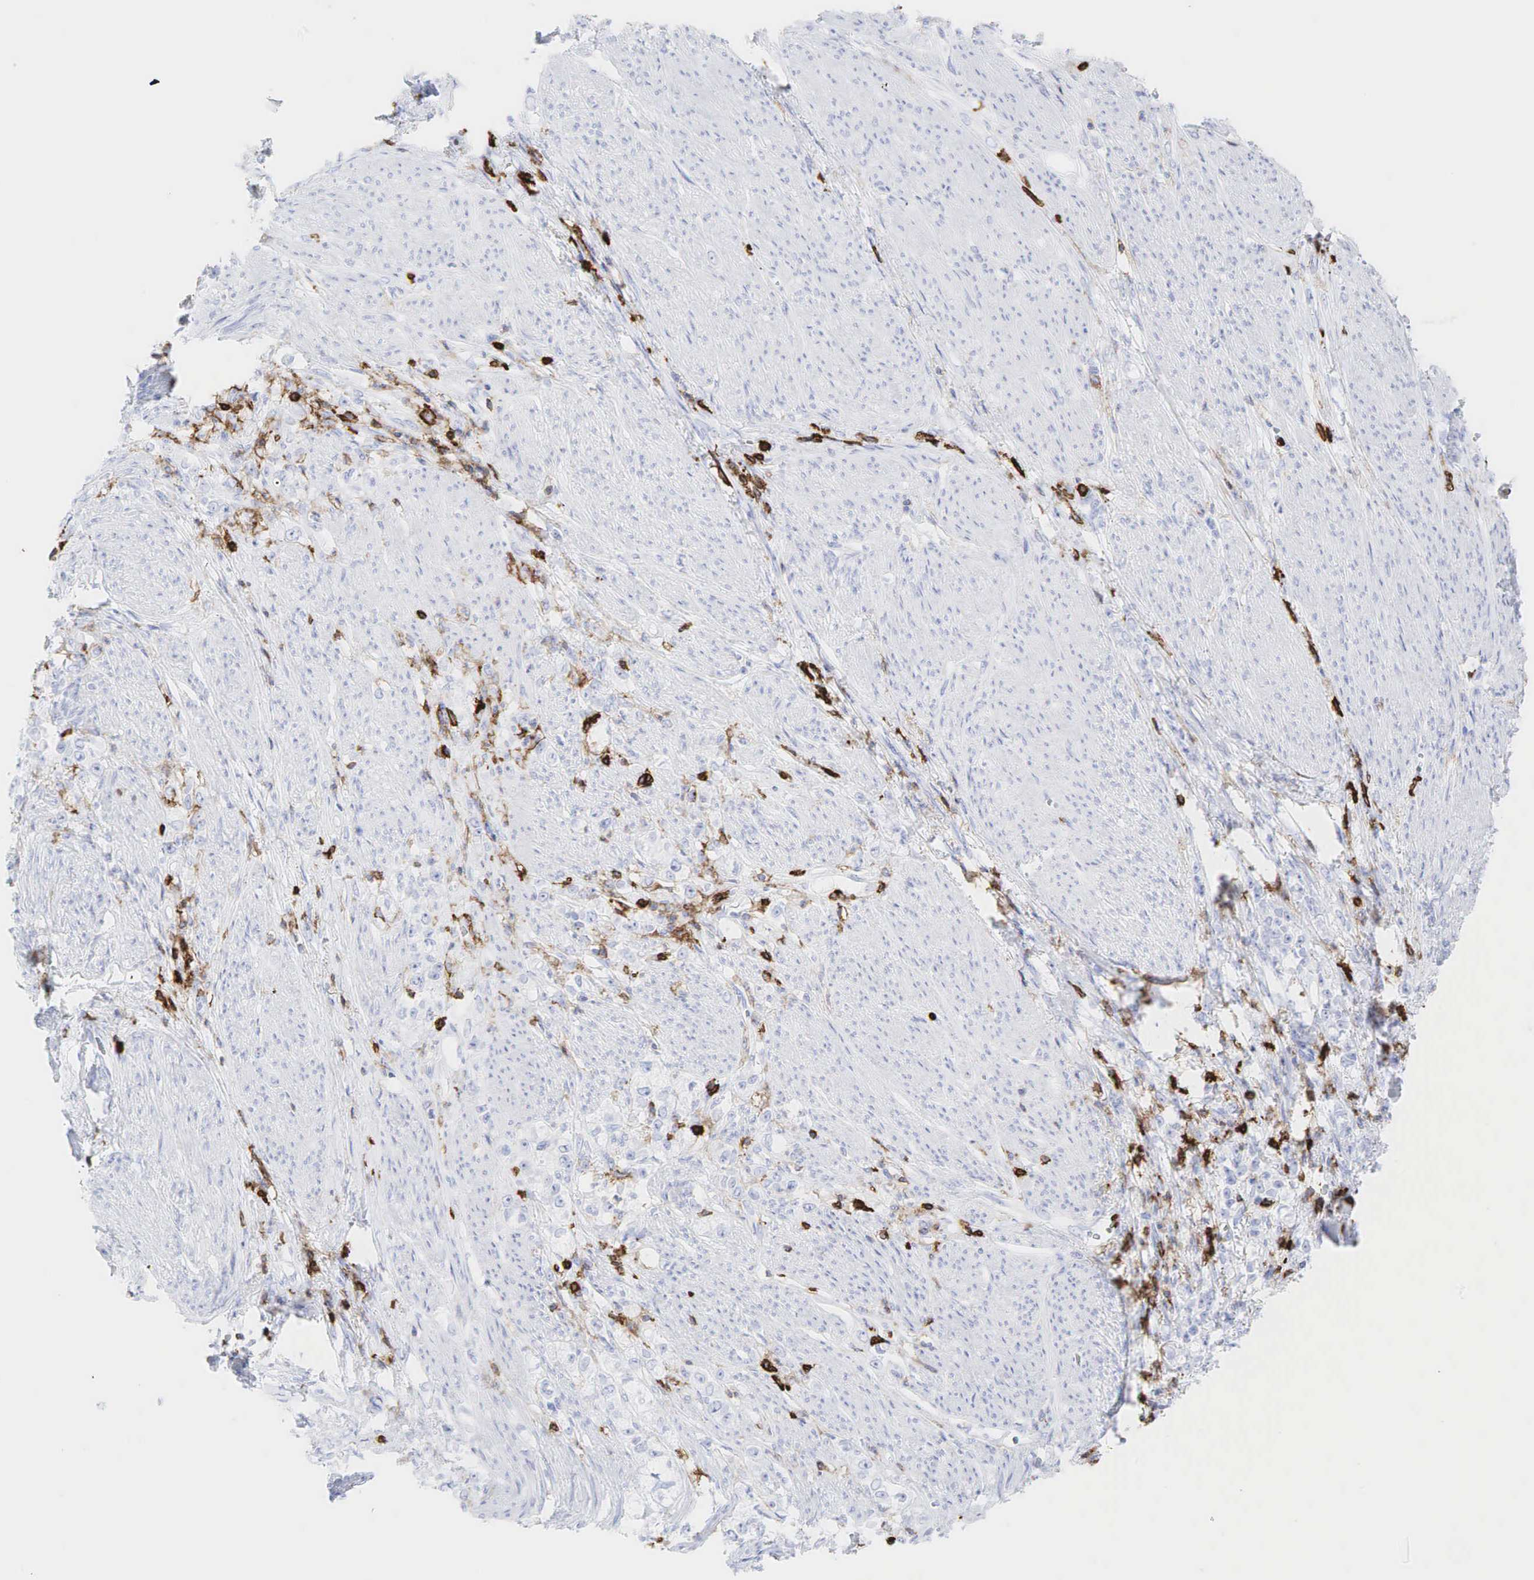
{"staining": {"intensity": "negative", "quantity": "none", "location": "none"}, "tissue": "stomach cancer", "cell_type": "Tumor cells", "image_type": "cancer", "snomed": [{"axis": "morphology", "description": "Adenocarcinoma, NOS"}, {"axis": "topography", "description": "Stomach"}], "caption": "Immunohistochemistry photomicrograph of stomach cancer (adenocarcinoma) stained for a protein (brown), which shows no staining in tumor cells.", "gene": "PTPRC", "patient": {"sex": "male", "age": 72}}